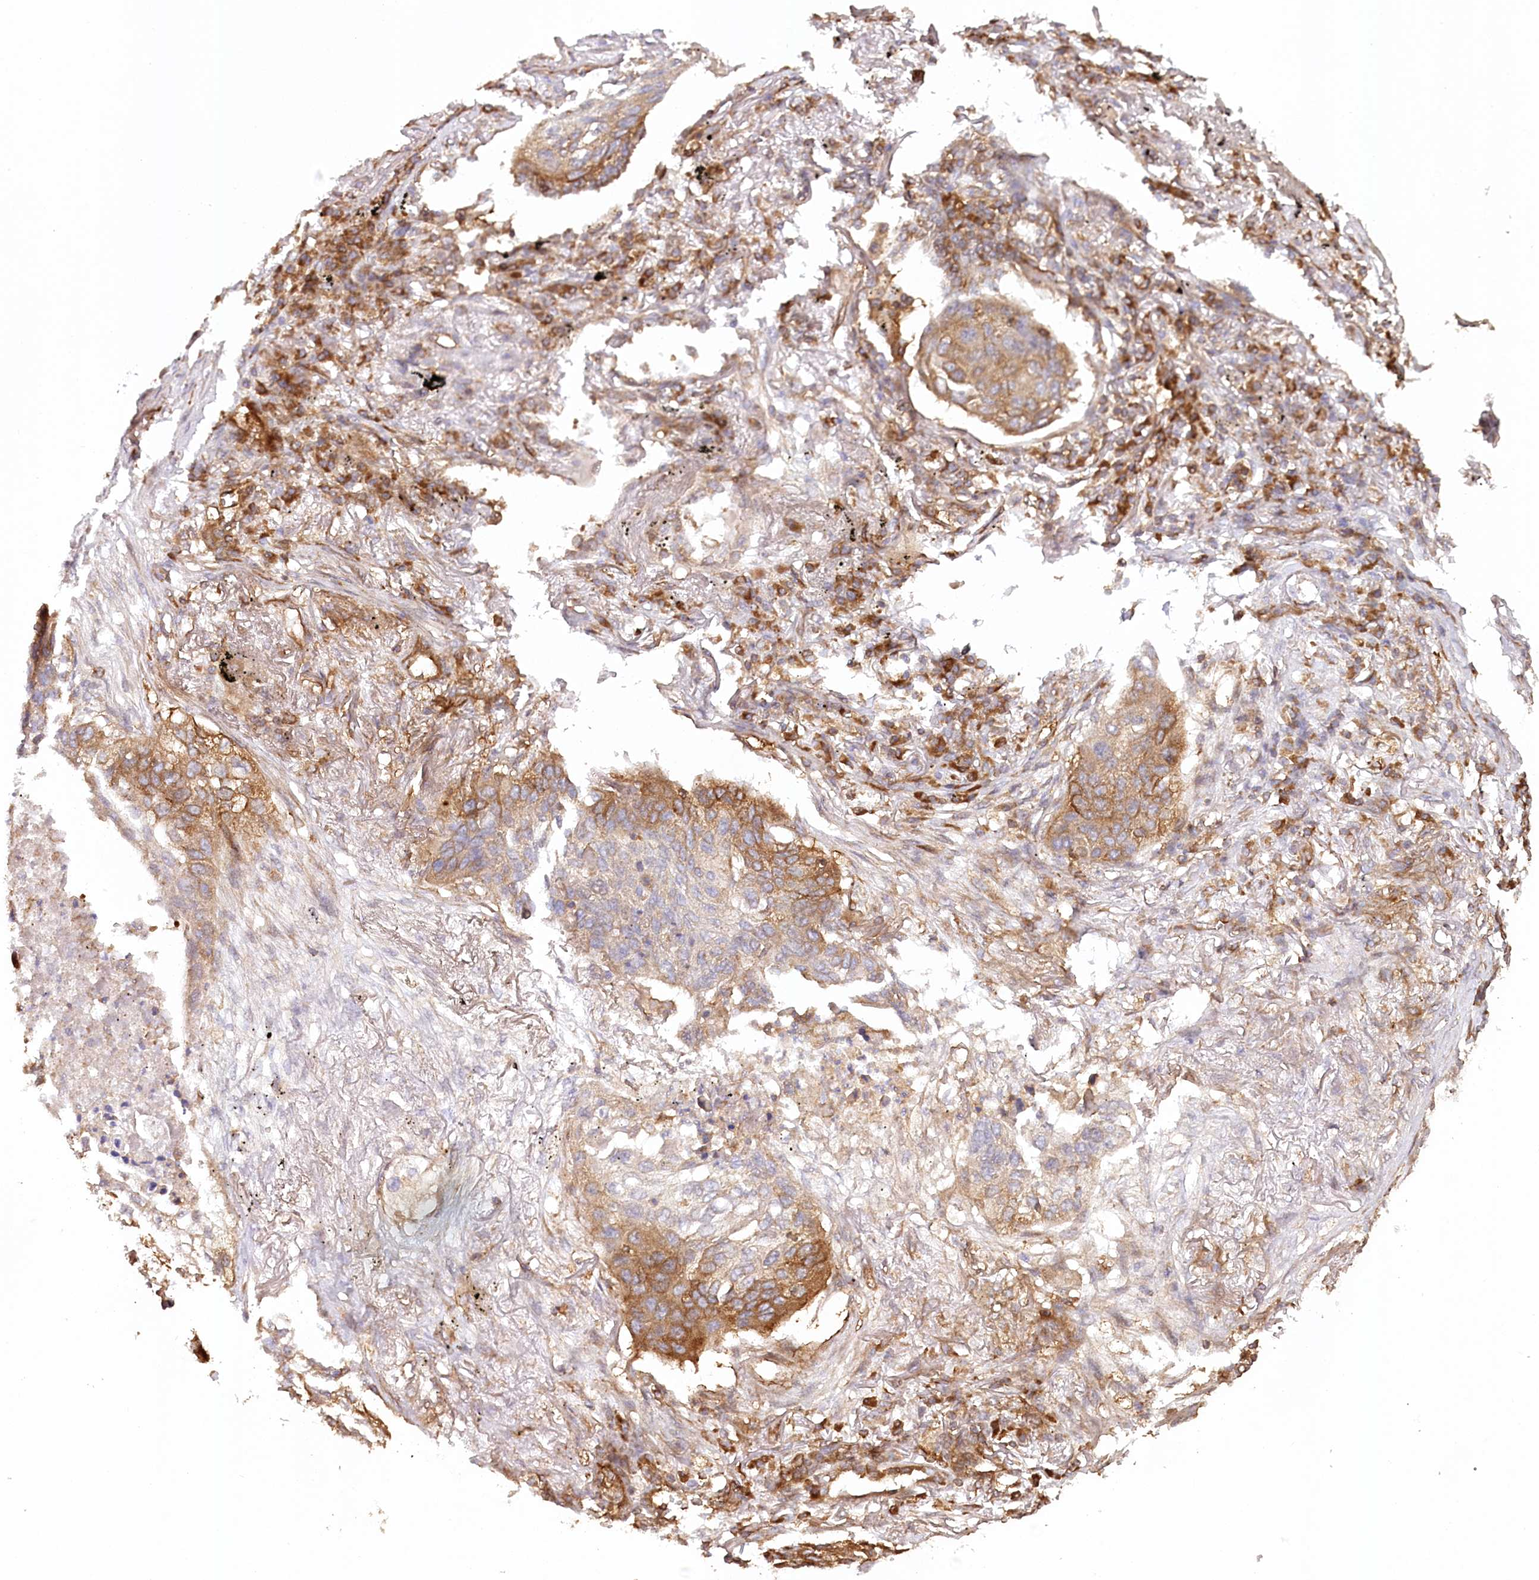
{"staining": {"intensity": "moderate", "quantity": "25%-75%", "location": "cytoplasmic/membranous"}, "tissue": "lung cancer", "cell_type": "Tumor cells", "image_type": "cancer", "snomed": [{"axis": "morphology", "description": "Squamous cell carcinoma, NOS"}, {"axis": "topography", "description": "Lung"}], "caption": "High-power microscopy captured an immunohistochemistry histopathology image of lung cancer, revealing moderate cytoplasmic/membranous positivity in about 25%-75% of tumor cells.", "gene": "PAIP2", "patient": {"sex": "female", "age": 63}}